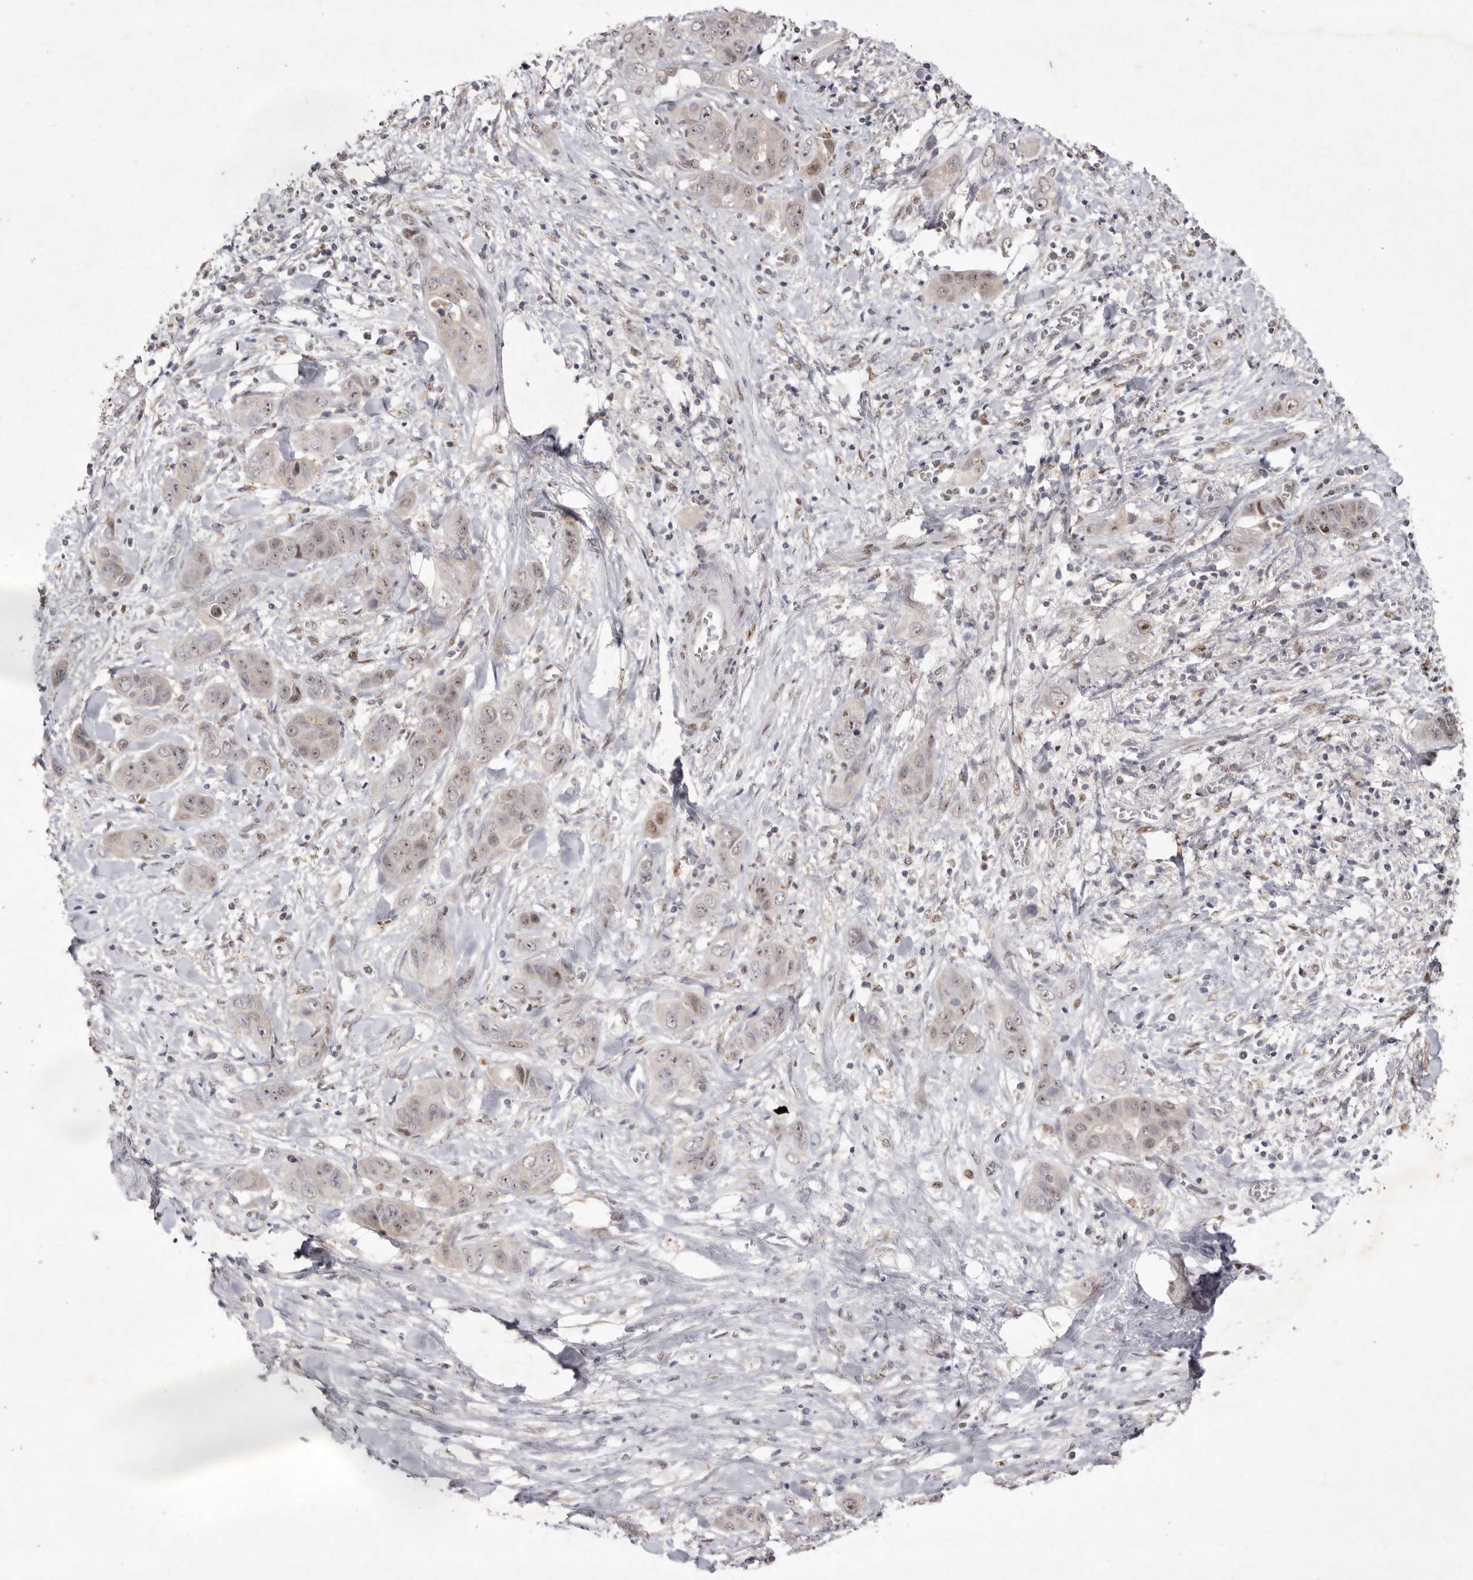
{"staining": {"intensity": "moderate", "quantity": "<25%", "location": "nuclear"}, "tissue": "liver cancer", "cell_type": "Tumor cells", "image_type": "cancer", "snomed": [{"axis": "morphology", "description": "Cholangiocarcinoma"}, {"axis": "topography", "description": "Liver"}], "caption": "Immunohistochemical staining of liver cancer shows low levels of moderate nuclear staining in approximately <25% of tumor cells.", "gene": "TADA1", "patient": {"sex": "female", "age": 52}}